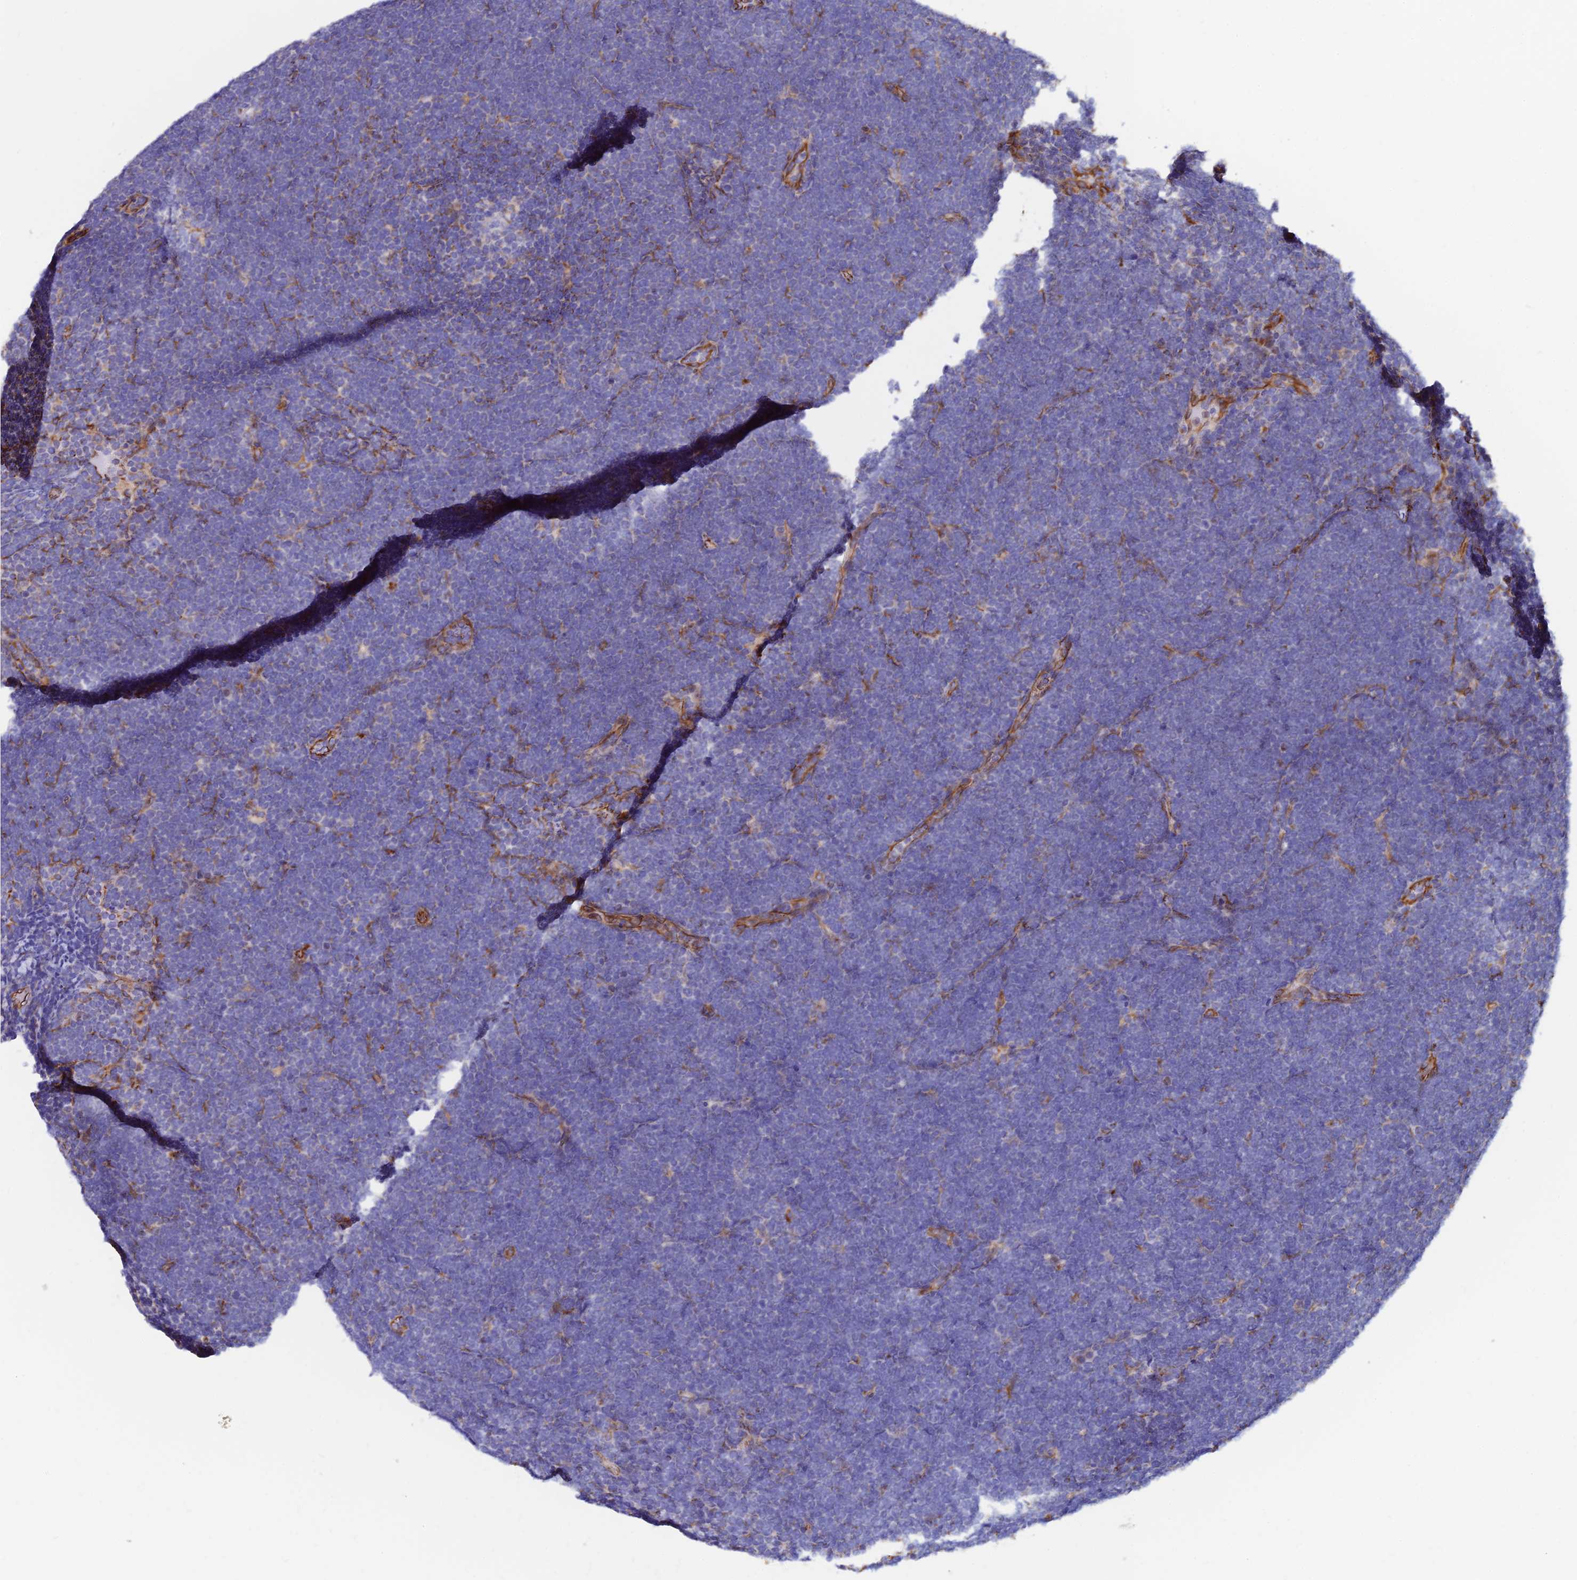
{"staining": {"intensity": "negative", "quantity": "none", "location": "none"}, "tissue": "lymphoma", "cell_type": "Tumor cells", "image_type": "cancer", "snomed": [{"axis": "morphology", "description": "Malignant lymphoma, non-Hodgkin's type, High grade"}, {"axis": "topography", "description": "Lymph node"}], "caption": "Immunohistochemical staining of high-grade malignant lymphoma, non-Hodgkin's type demonstrates no significant positivity in tumor cells. (Stains: DAB (3,3'-diaminobenzidine) immunohistochemistry with hematoxylin counter stain, Microscopy: brightfield microscopy at high magnification).", "gene": "CDK18", "patient": {"sex": "male", "age": 13}}